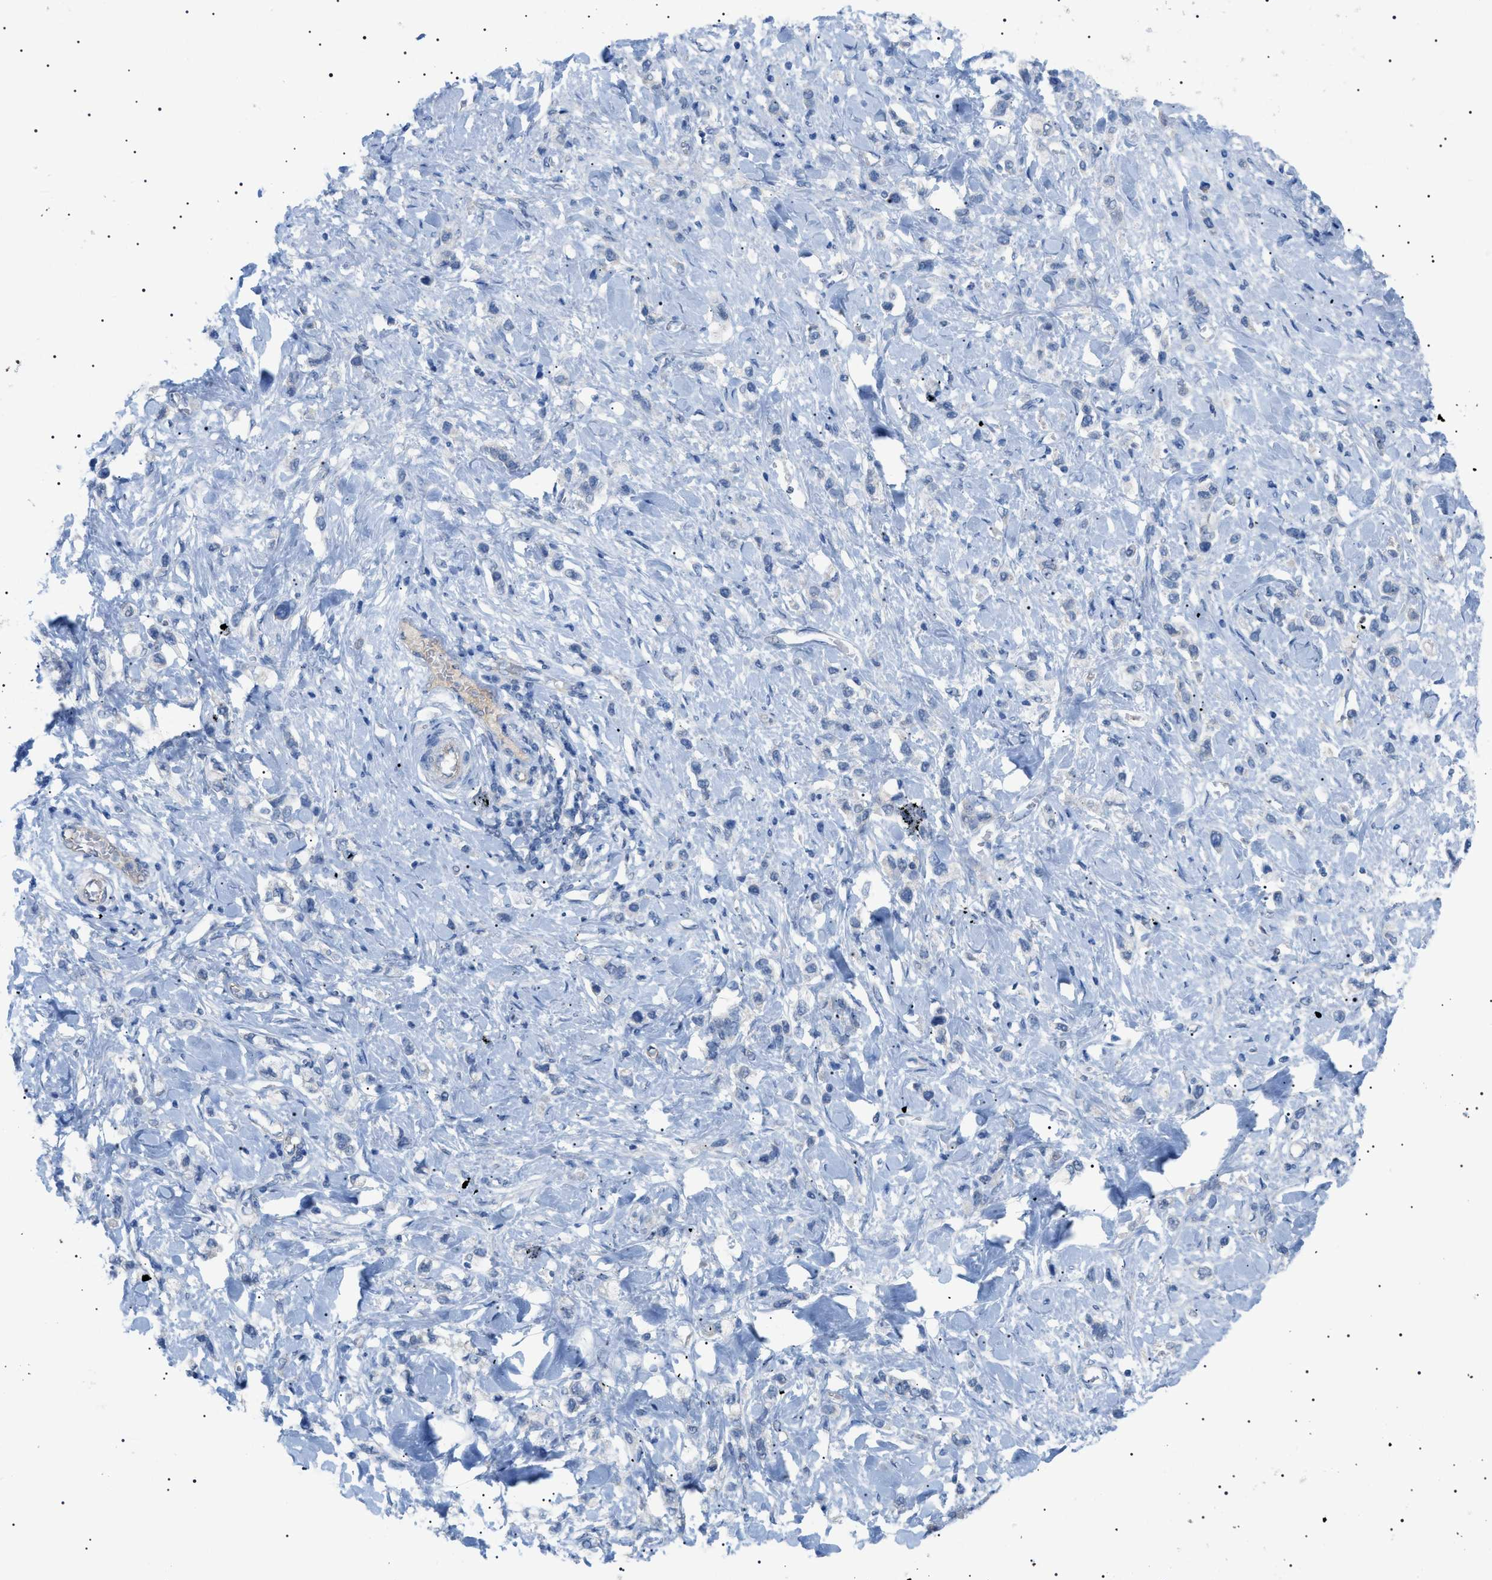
{"staining": {"intensity": "negative", "quantity": "none", "location": "none"}, "tissue": "stomach cancer", "cell_type": "Tumor cells", "image_type": "cancer", "snomed": [{"axis": "morphology", "description": "Normal tissue, NOS"}, {"axis": "morphology", "description": "Adenocarcinoma, NOS"}, {"axis": "topography", "description": "Stomach, upper"}, {"axis": "topography", "description": "Stomach"}], "caption": "IHC image of neoplastic tissue: stomach adenocarcinoma stained with DAB (3,3'-diaminobenzidine) displays no significant protein expression in tumor cells.", "gene": "ADAMTS1", "patient": {"sex": "female", "age": 65}}